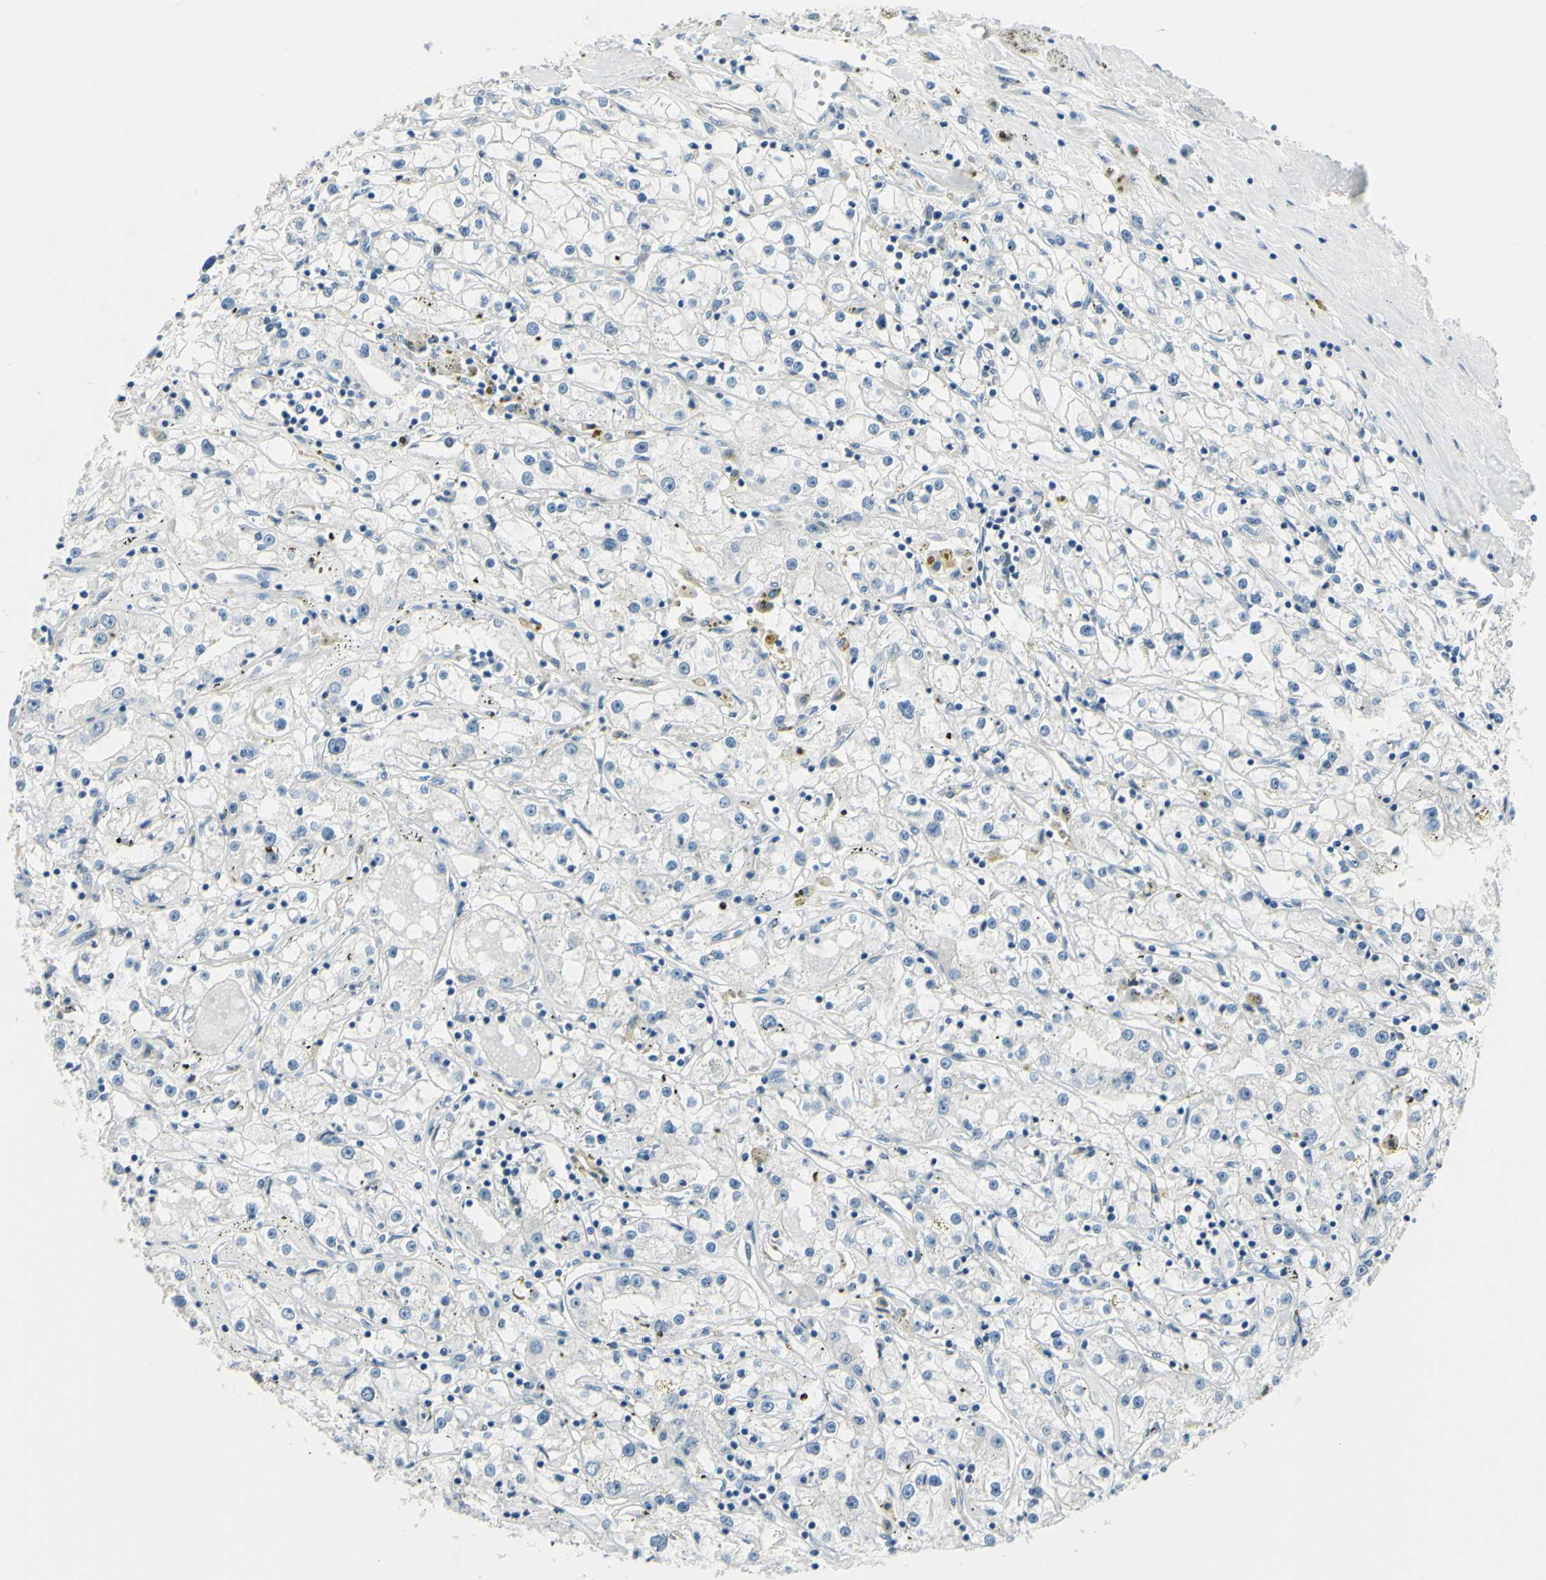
{"staining": {"intensity": "negative", "quantity": "none", "location": "none"}, "tissue": "renal cancer", "cell_type": "Tumor cells", "image_type": "cancer", "snomed": [{"axis": "morphology", "description": "Adenocarcinoma, NOS"}, {"axis": "topography", "description": "Kidney"}], "caption": "Immunohistochemistry photomicrograph of renal cancer stained for a protein (brown), which demonstrates no expression in tumor cells.", "gene": "CDH15", "patient": {"sex": "male", "age": 56}}